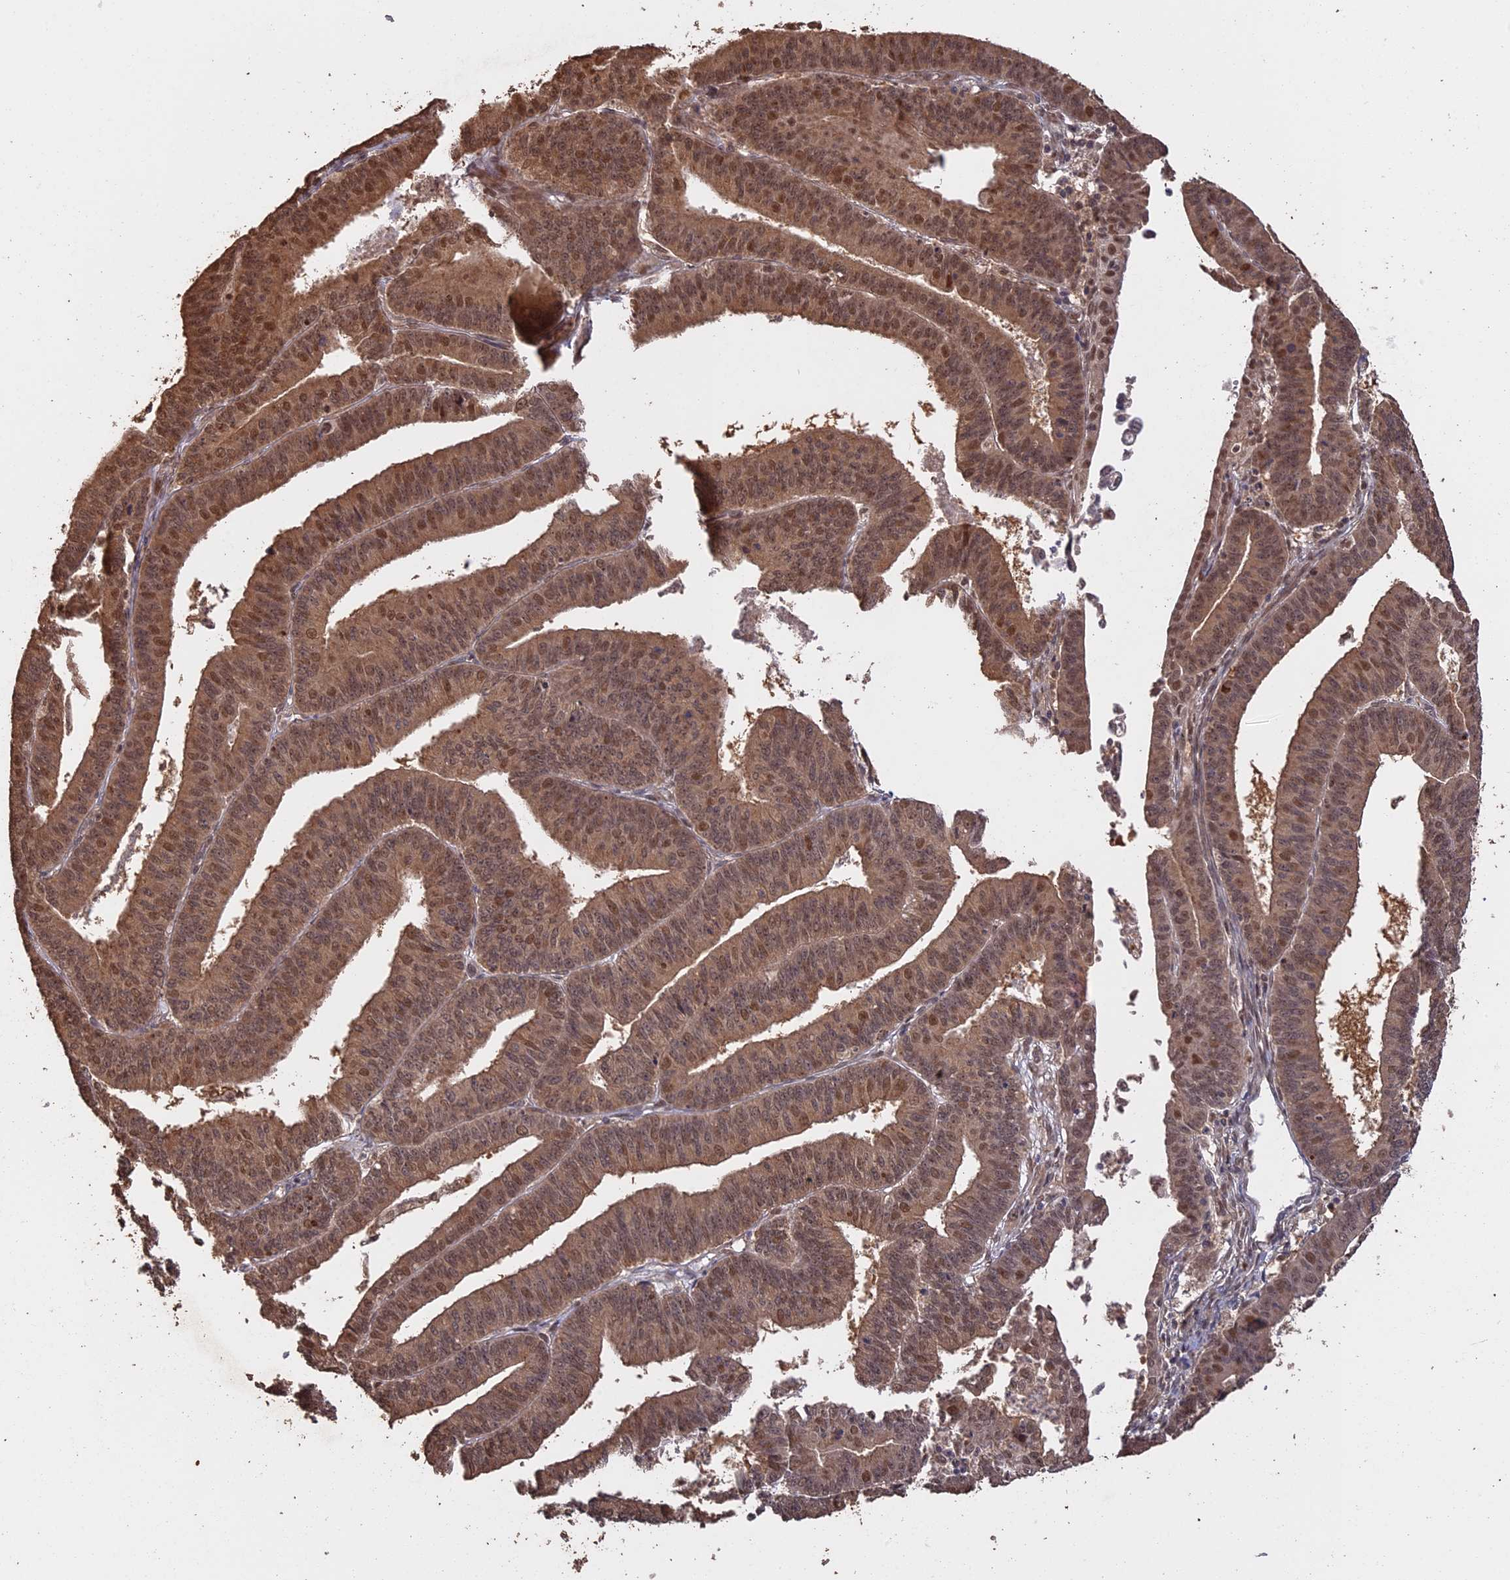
{"staining": {"intensity": "moderate", "quantity": ">75%", "location": "cytoplasmic/membranous,nuclear"}, "tissue": "endometrial cancer", "cell_type": "Tumor cells", "image_type": "cancer", "snomed": [{"axis": "morphology", "description": "Adenocarcinoma, NOS"}, {"axis": "topography", "description": "Endometrium"}], "caption": "There is medium levels of moderate cytoplasmic/membranous and nuclear staining in tumor cells of adenocarcinoma (endometrial), as demonstrated by immunohistochemical staining (brown color).", "gene": "PSMC6", "patient": {"sex": "female", "age": 73}}